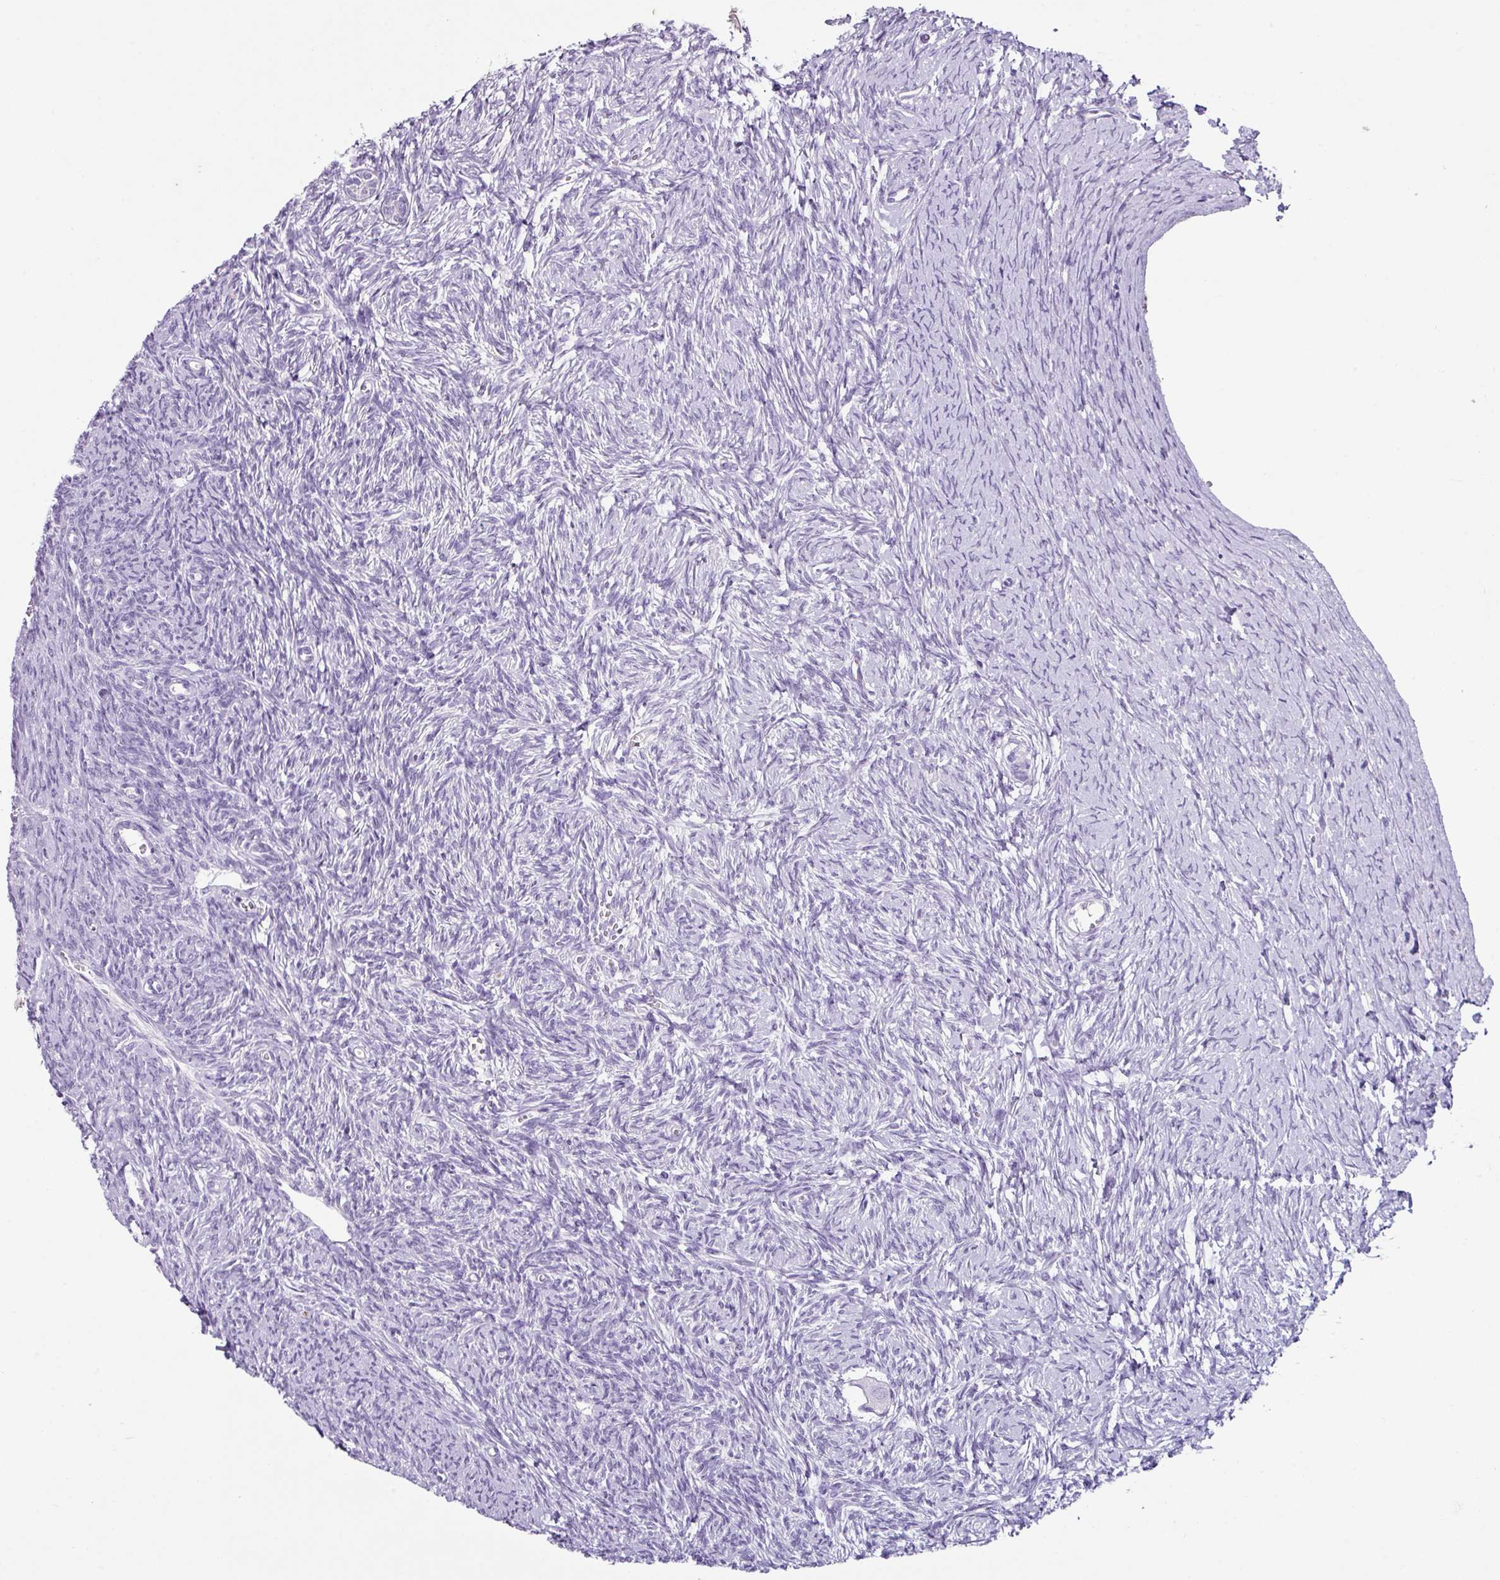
{"staining": {"intensity": "negative", "quantity": "none", "location": "none"}, "tissue": "ovary", "cell_type": "Follicle cells", "image_type": "normal", "snomed": [{"axis": "morphology", "description": "Normal tissue, NOS"}, {"axis": "topography", "description": "Ovary"}], "caption": "IHC of benign human ovary demonstrates no staining in follicle cells. (IHC, brightfield microscopy, high magnification).", "gene": "TRA2A", "patient": {"sex": "female", "age": 39}}